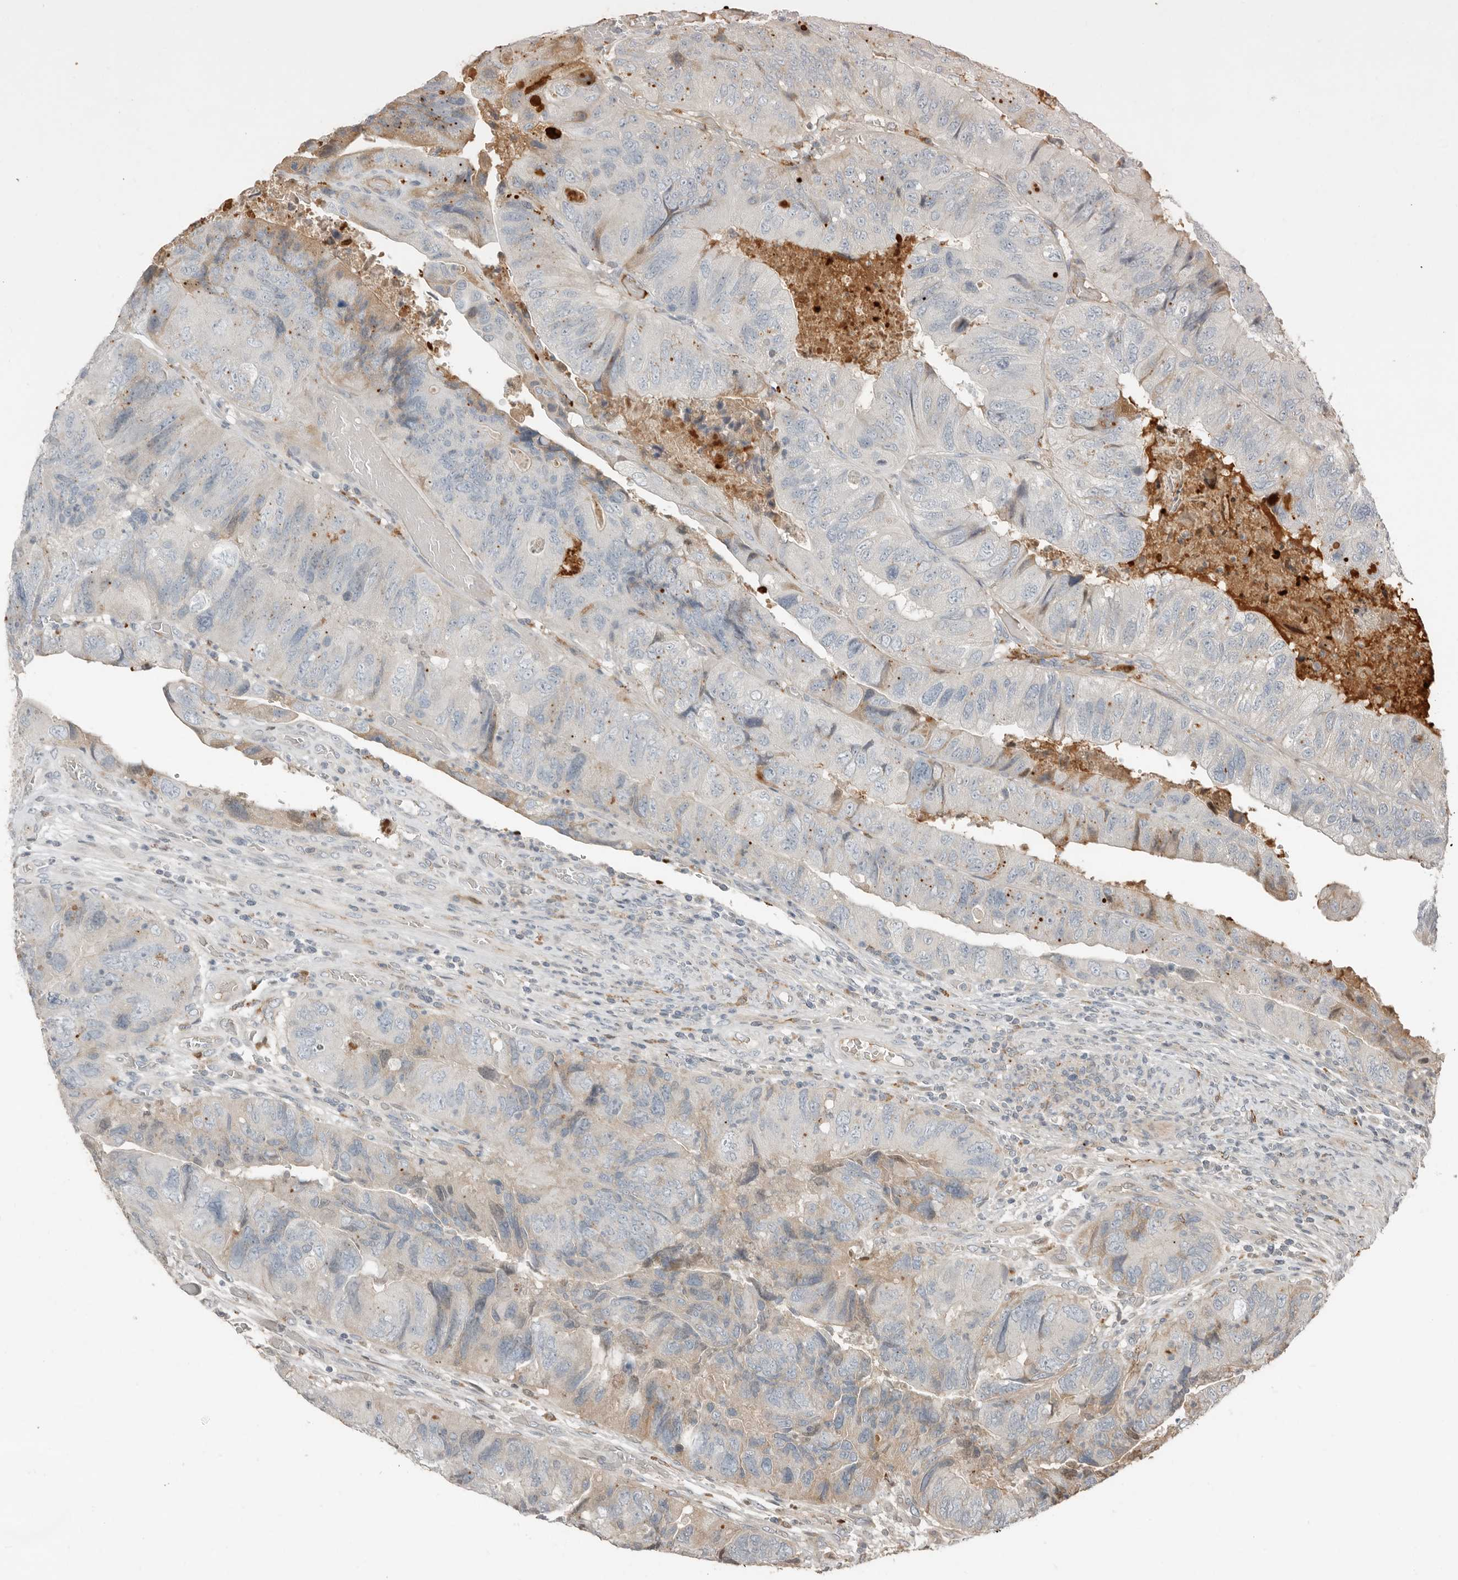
{"staining": {"intensity": "weak", "quantity": "<25%", "location": "cytoplasmic/membranous"}, "tissue": "colorectal cancer", "cell_type": "Tumor cells", "image_type": "cancer", "snomed": [{"axis": "morphology", "description": "Adenocarcinoma, NOS"}, {"axis": "topography", "description": "Rectum"}], "caption": "Colorectal cancer (adenocarcinoma) was stained to show a protein in brown. There is no significant positivity in tumor cells.", "gene": "KLHL38", "patient": {"sex": "male", "age": 63}}